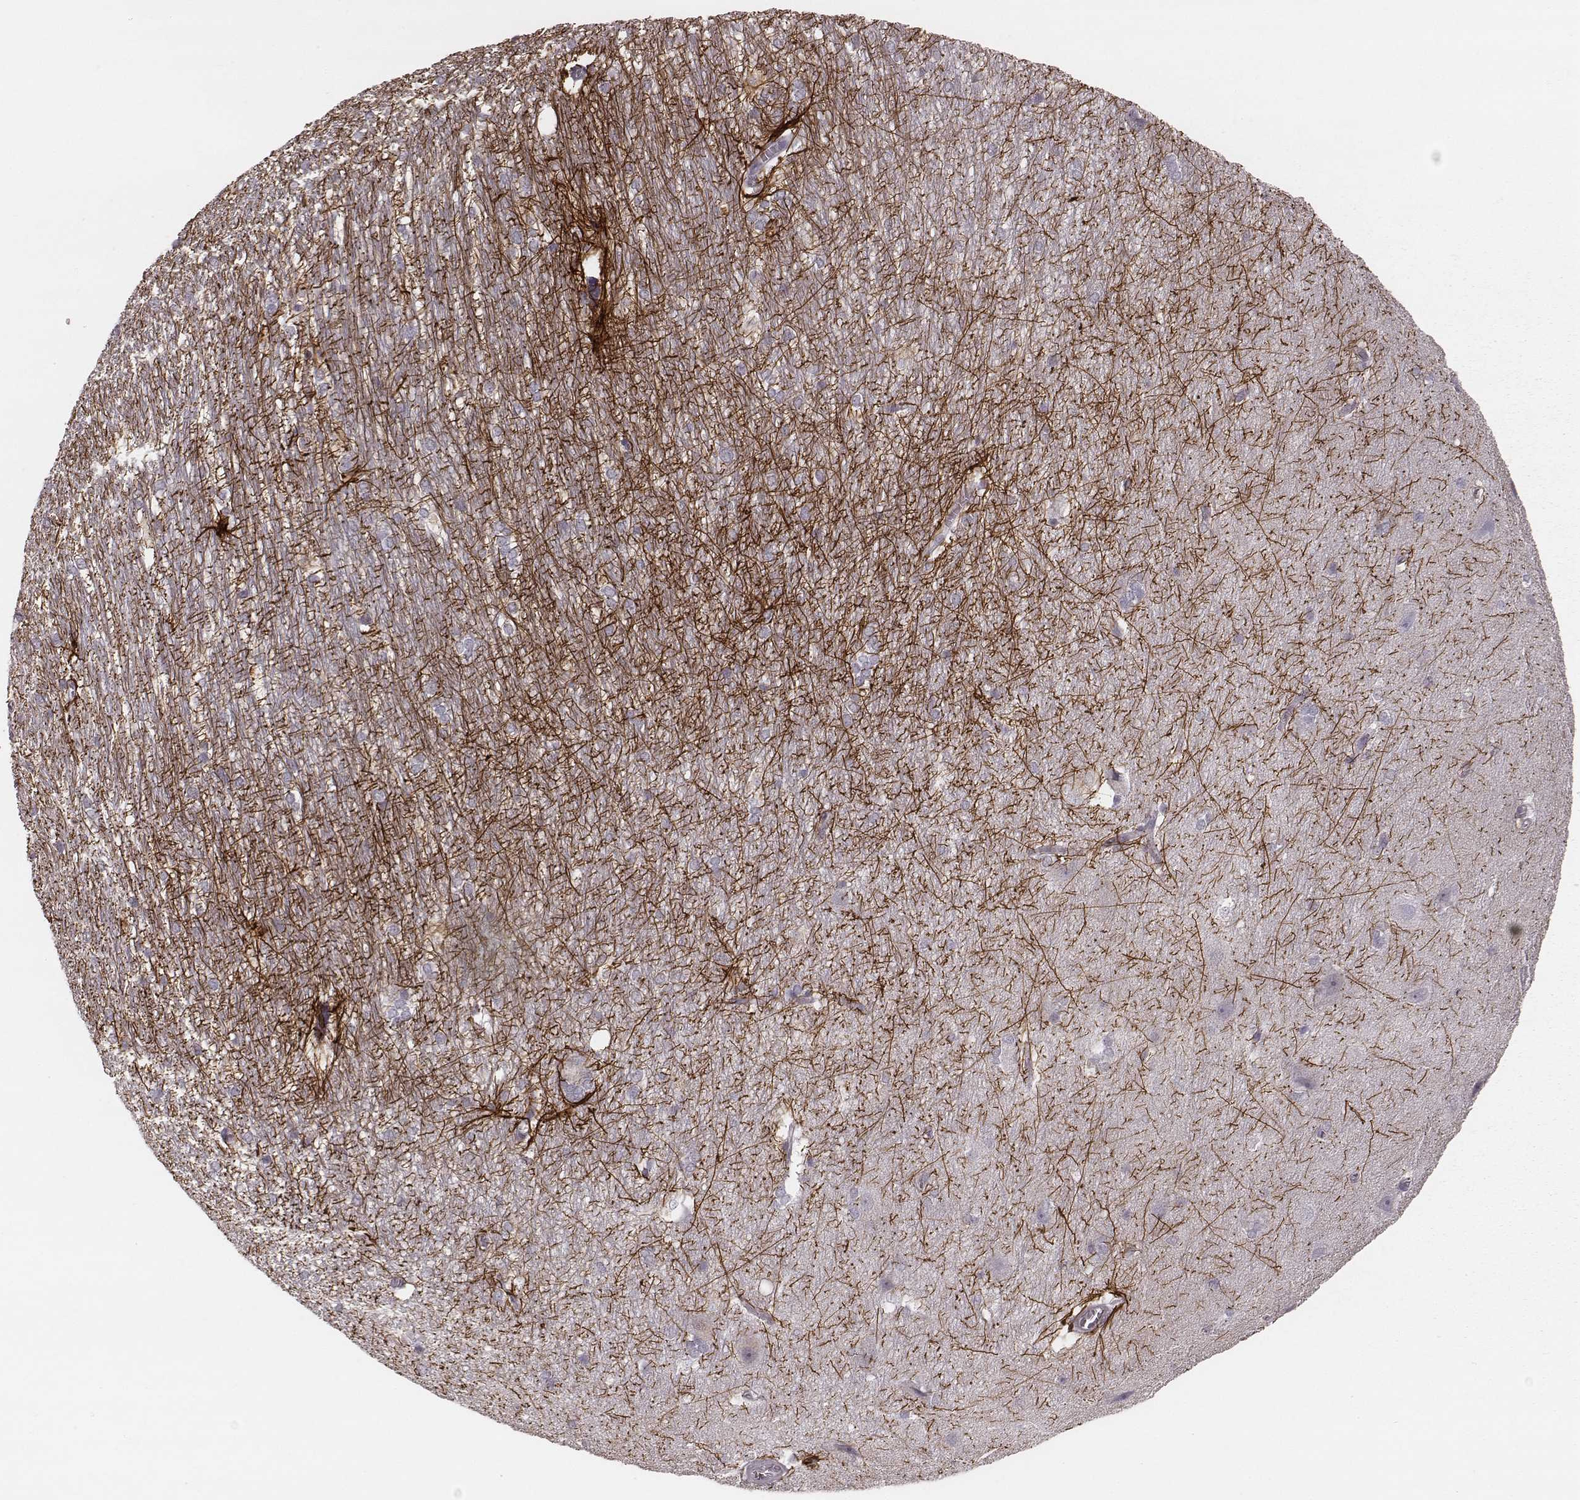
{"staining": {"intensity": "strong", "quantity": "<25%", "location": "cytoplasmic/membranous"}, "tissue": "hippocampus", "cell_type": "Glial cells", "image_type": "normal", "snomed": [{"axis": "morphology", "description": "Normal tissue, NOS"}, {"axis": "topography", "description": "Cerebral cortex"}, {"axis": "topography", "description": "Hippocampus"}], "caption": "This image demonstrates normal hippocampus stained with IHC to label a protein in brown. The cytoplasmic/membranous of glial cells show strong positivity for the protein. Nuclei are counter-stained blue.", "gene": "SLC7A4", "patient": {"sex": "female", "age": 19}}